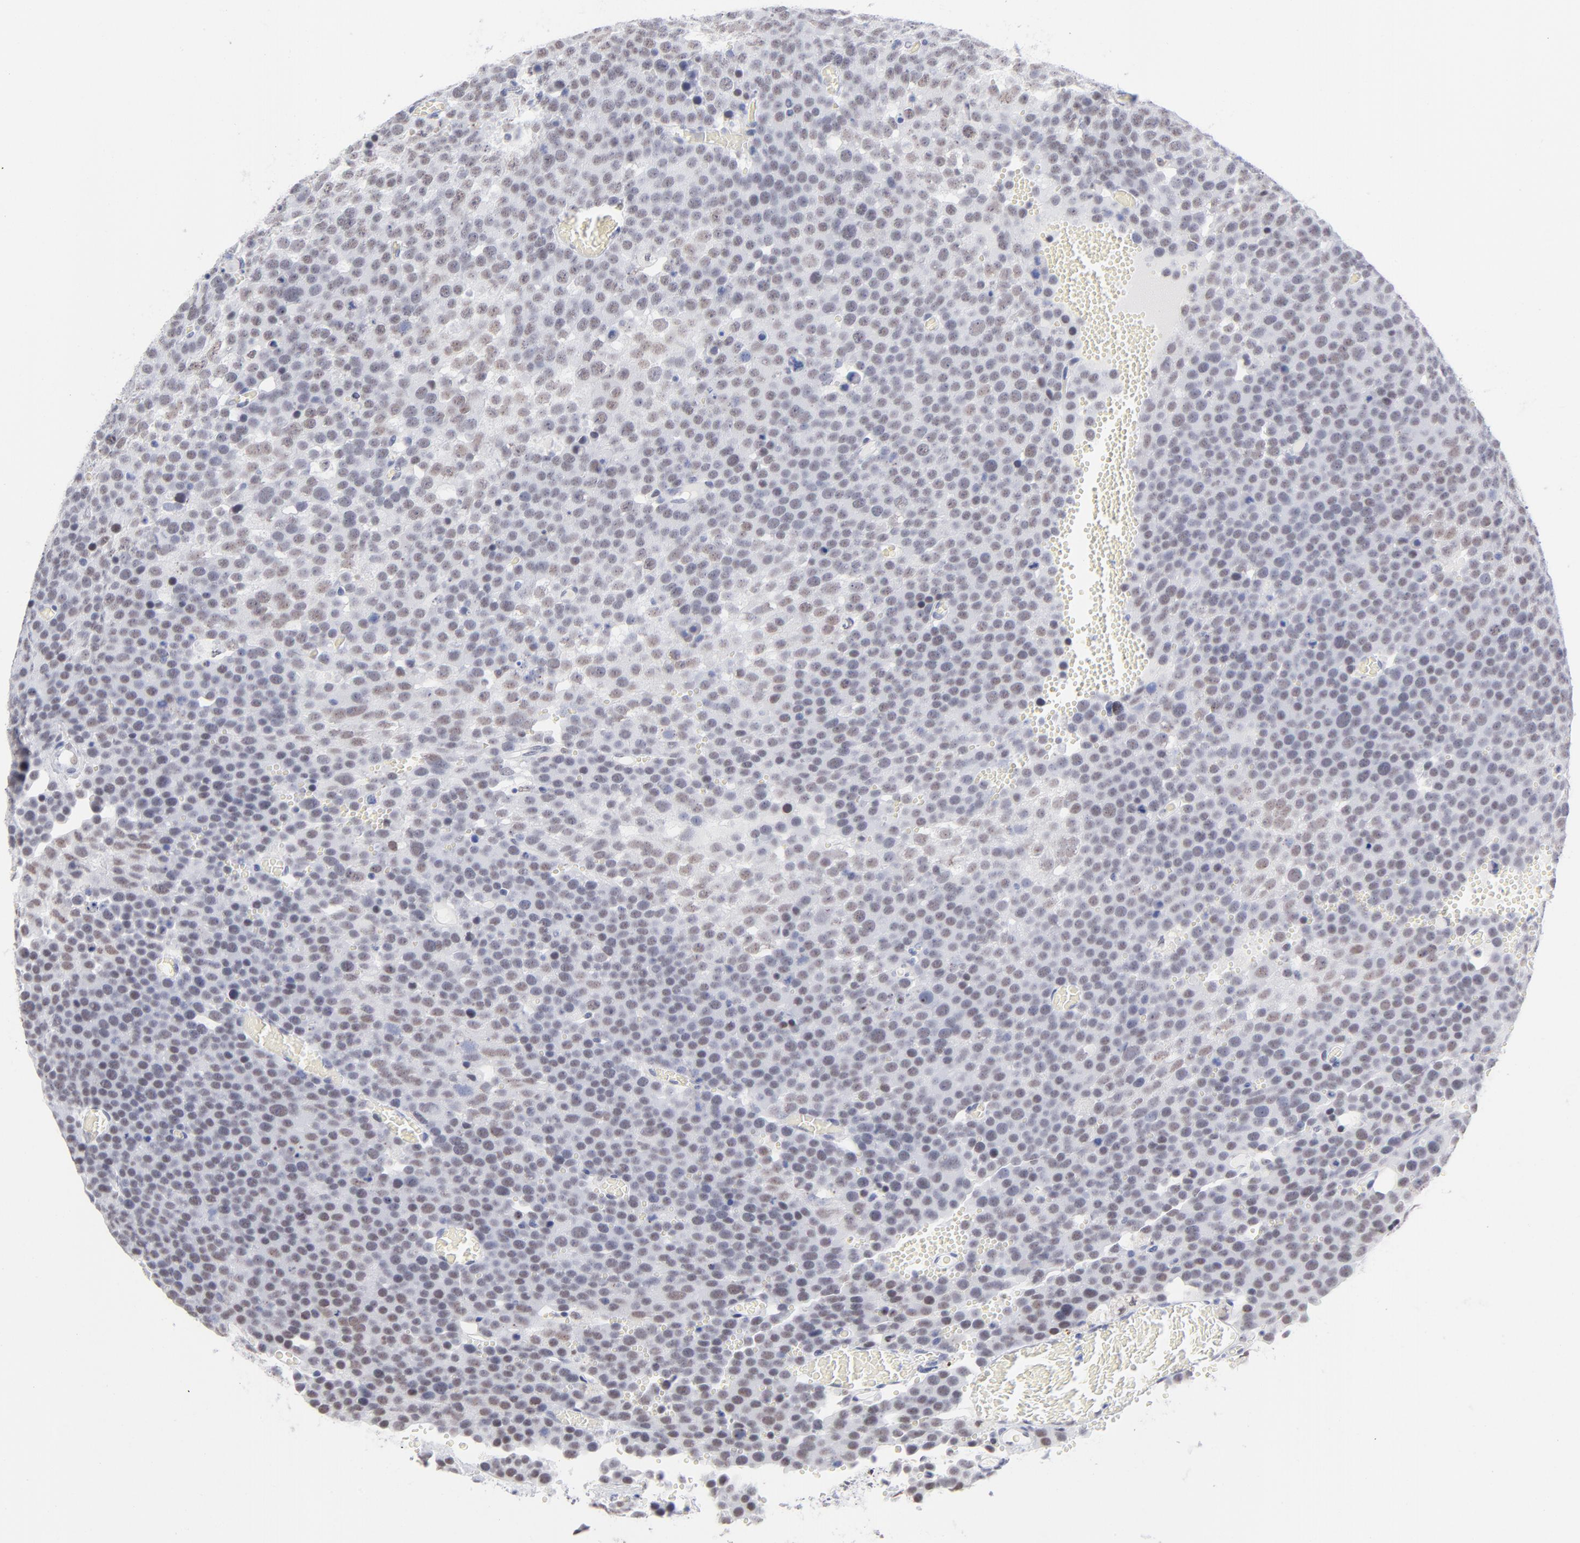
{"staining": {"intensity": "weak", "quantity": "25%-75%", "location": "nuclear"}, "tissue": "testis cancer", "cell_type": "Tumor cells", "image_type": "cancer", "snomed": [{"axis": "morphology", "description": "Seminoma, NOS"}, {"axis": "topography", "description": "Testis"}], "caption": "About 25%-75% of tumor cells in human seminoma (testis) demonstrate weak nuclear protein positivity as visualized by brown immunohistochemical staining.", "gene": "SNRPB", "patient": {"sex": "male", "age": 71}}